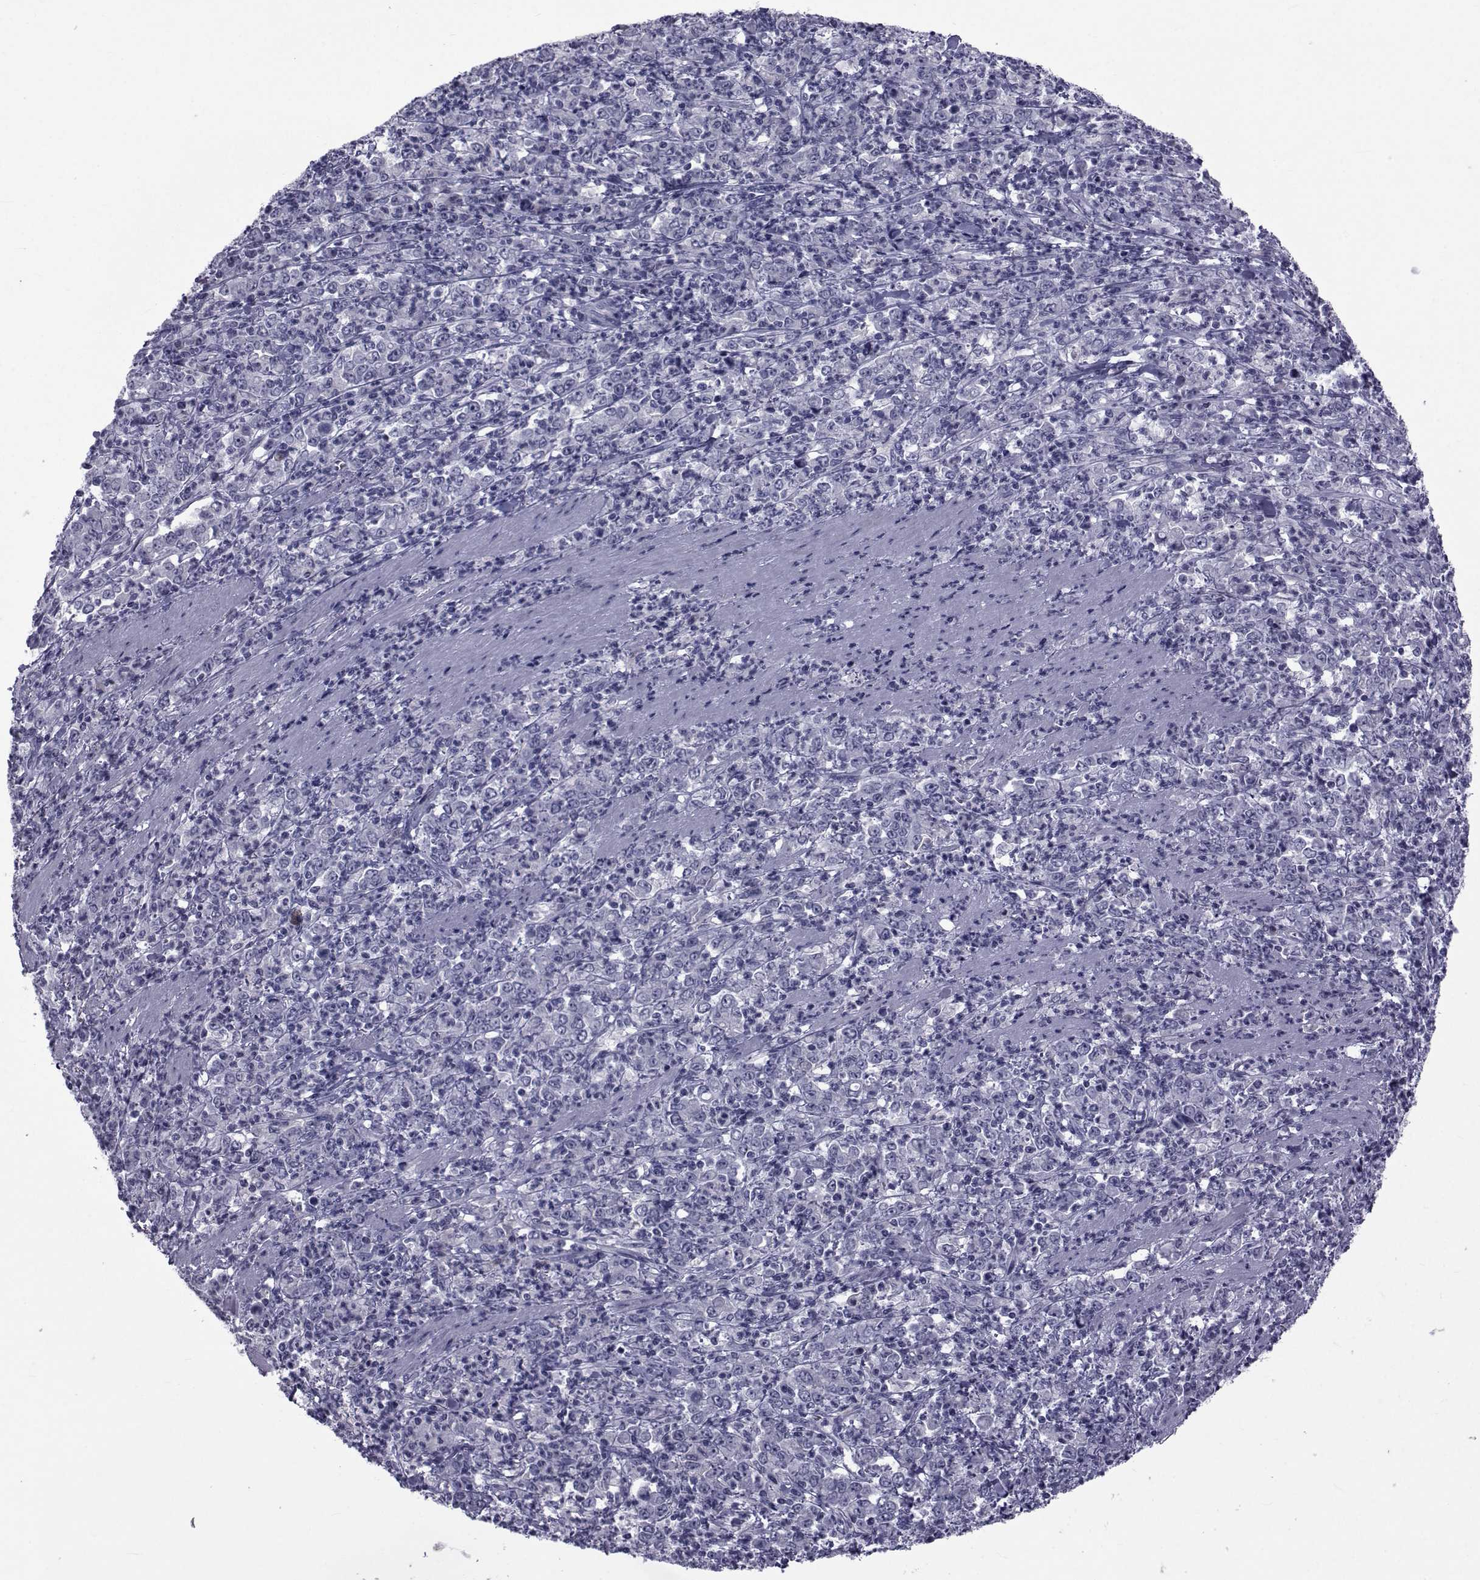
{"staining": {"intensity": "negative", "quantity": "none", "location": "none"}, "tissue": "stomach cancer", "cell_type": "Tumor cells", "image_type": "cancer", "snomed": [{"axis": "morphology", "description": "Adenocarcinoma, NOS"}, {"axis": "topography", "description": "Stomach, lower"}], "caption": "Human adenocarcinoma (stomach) stained for a protein using immunohistochemistry exhibits no expression in tumor cells.", "gene": "PAX2", "patient": {"sex": "female", "age": 71}}